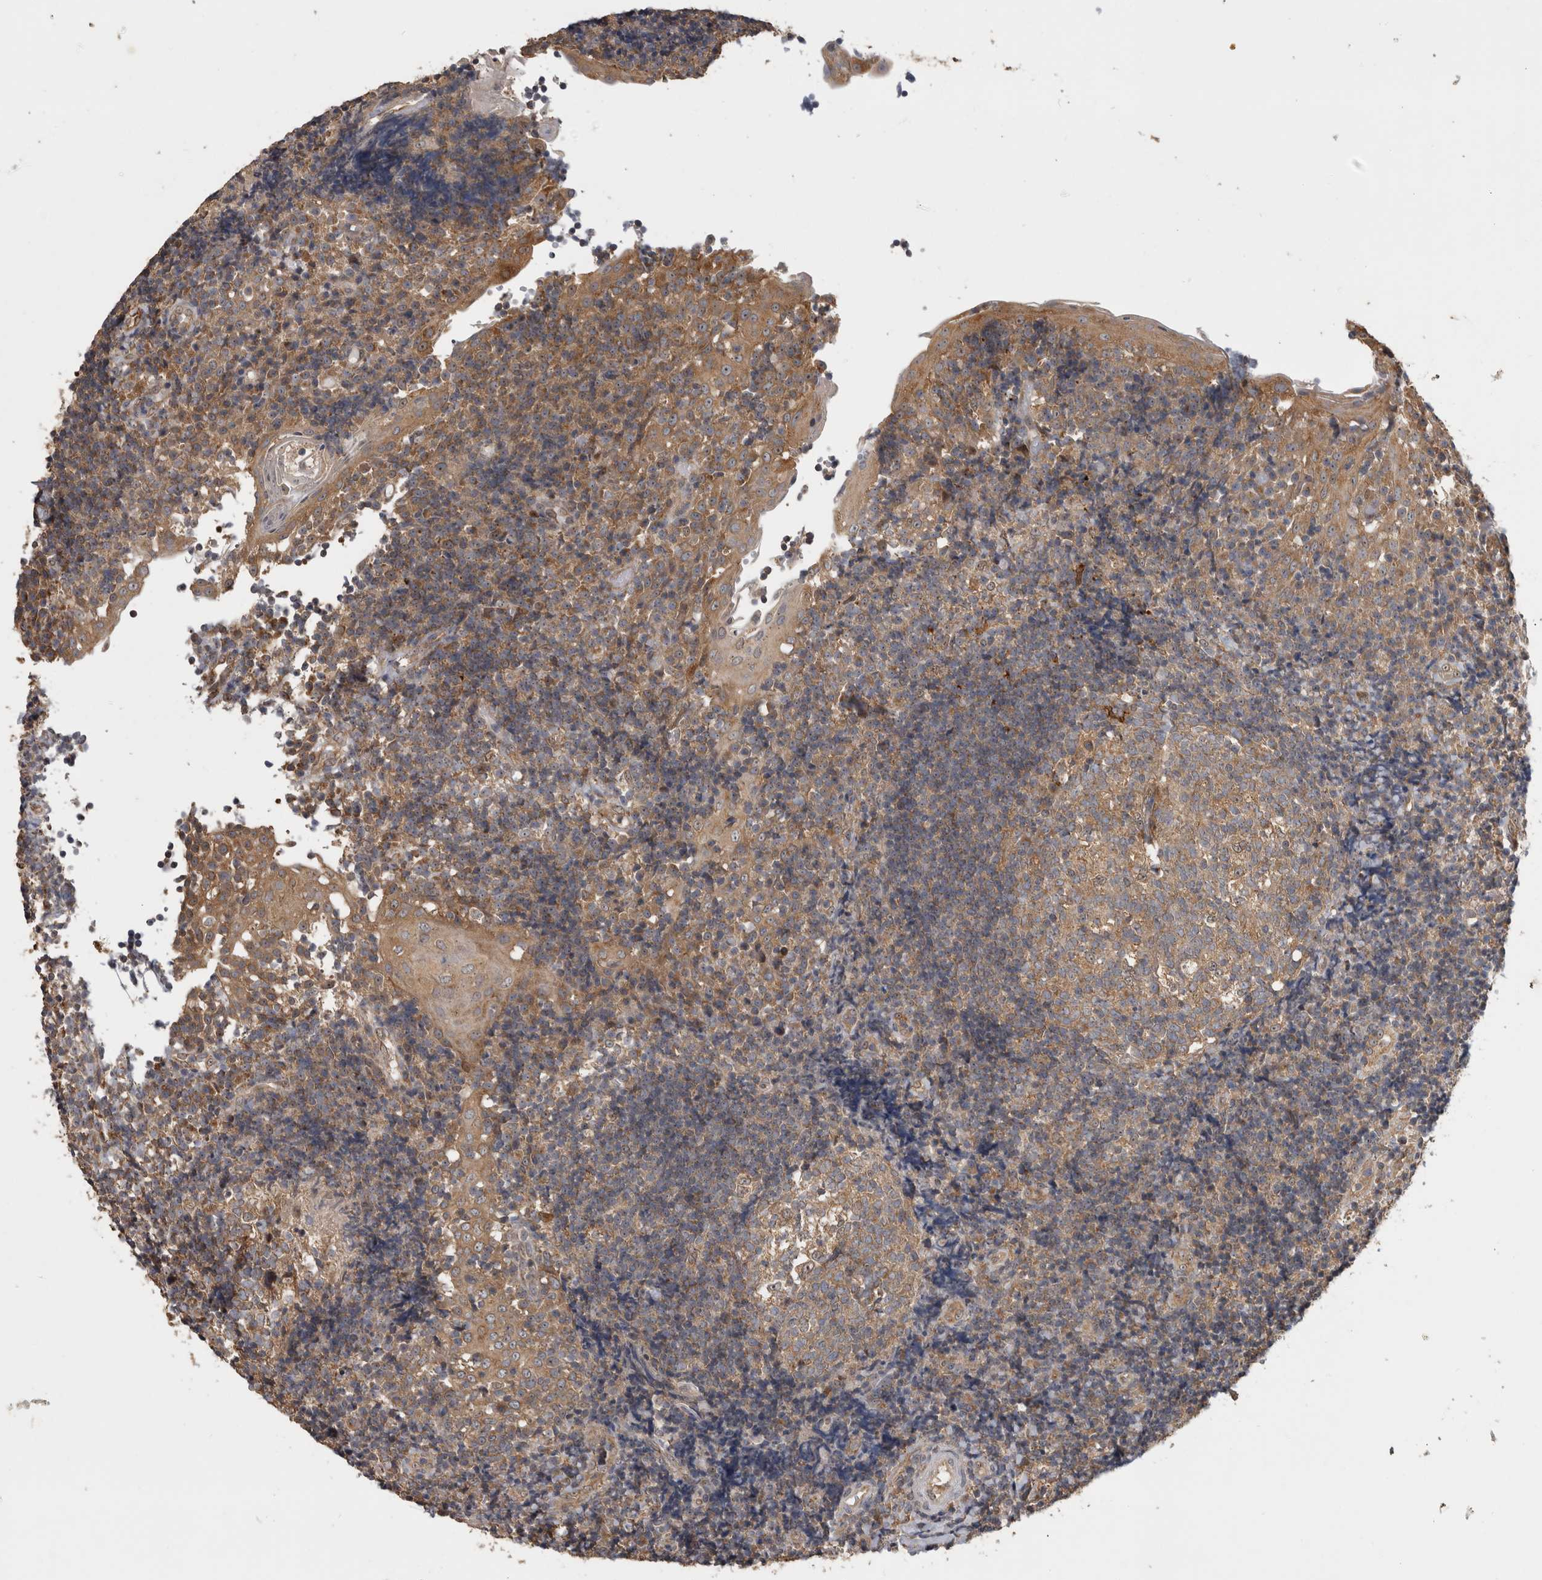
{"staining": {"intensity": "moderate", "quantity": "25%-75%", "location": "cytoplasmic/membranous"}, "tissue": "tonsil", "cell_type": "Germinal center cells", "image_type": "normal", "snomed": [{"axis": "morphology", "description": "Normal tissue, NOS"}, {"axis": "topography", "description": "Tonsil"}], "caption": "Immunohistochemistry micrograph of benign tonsil: tonsil stained using immunohistochemistry (IHC) reveals medium levels of moderate protein expression localized specifically in the cytoplasmic/membranous of germinal center cells, appearing as a cytoplasmic/membranous brown color.", "gene": "ATXN2", "patient": {"sex": "female", "age": 40}}